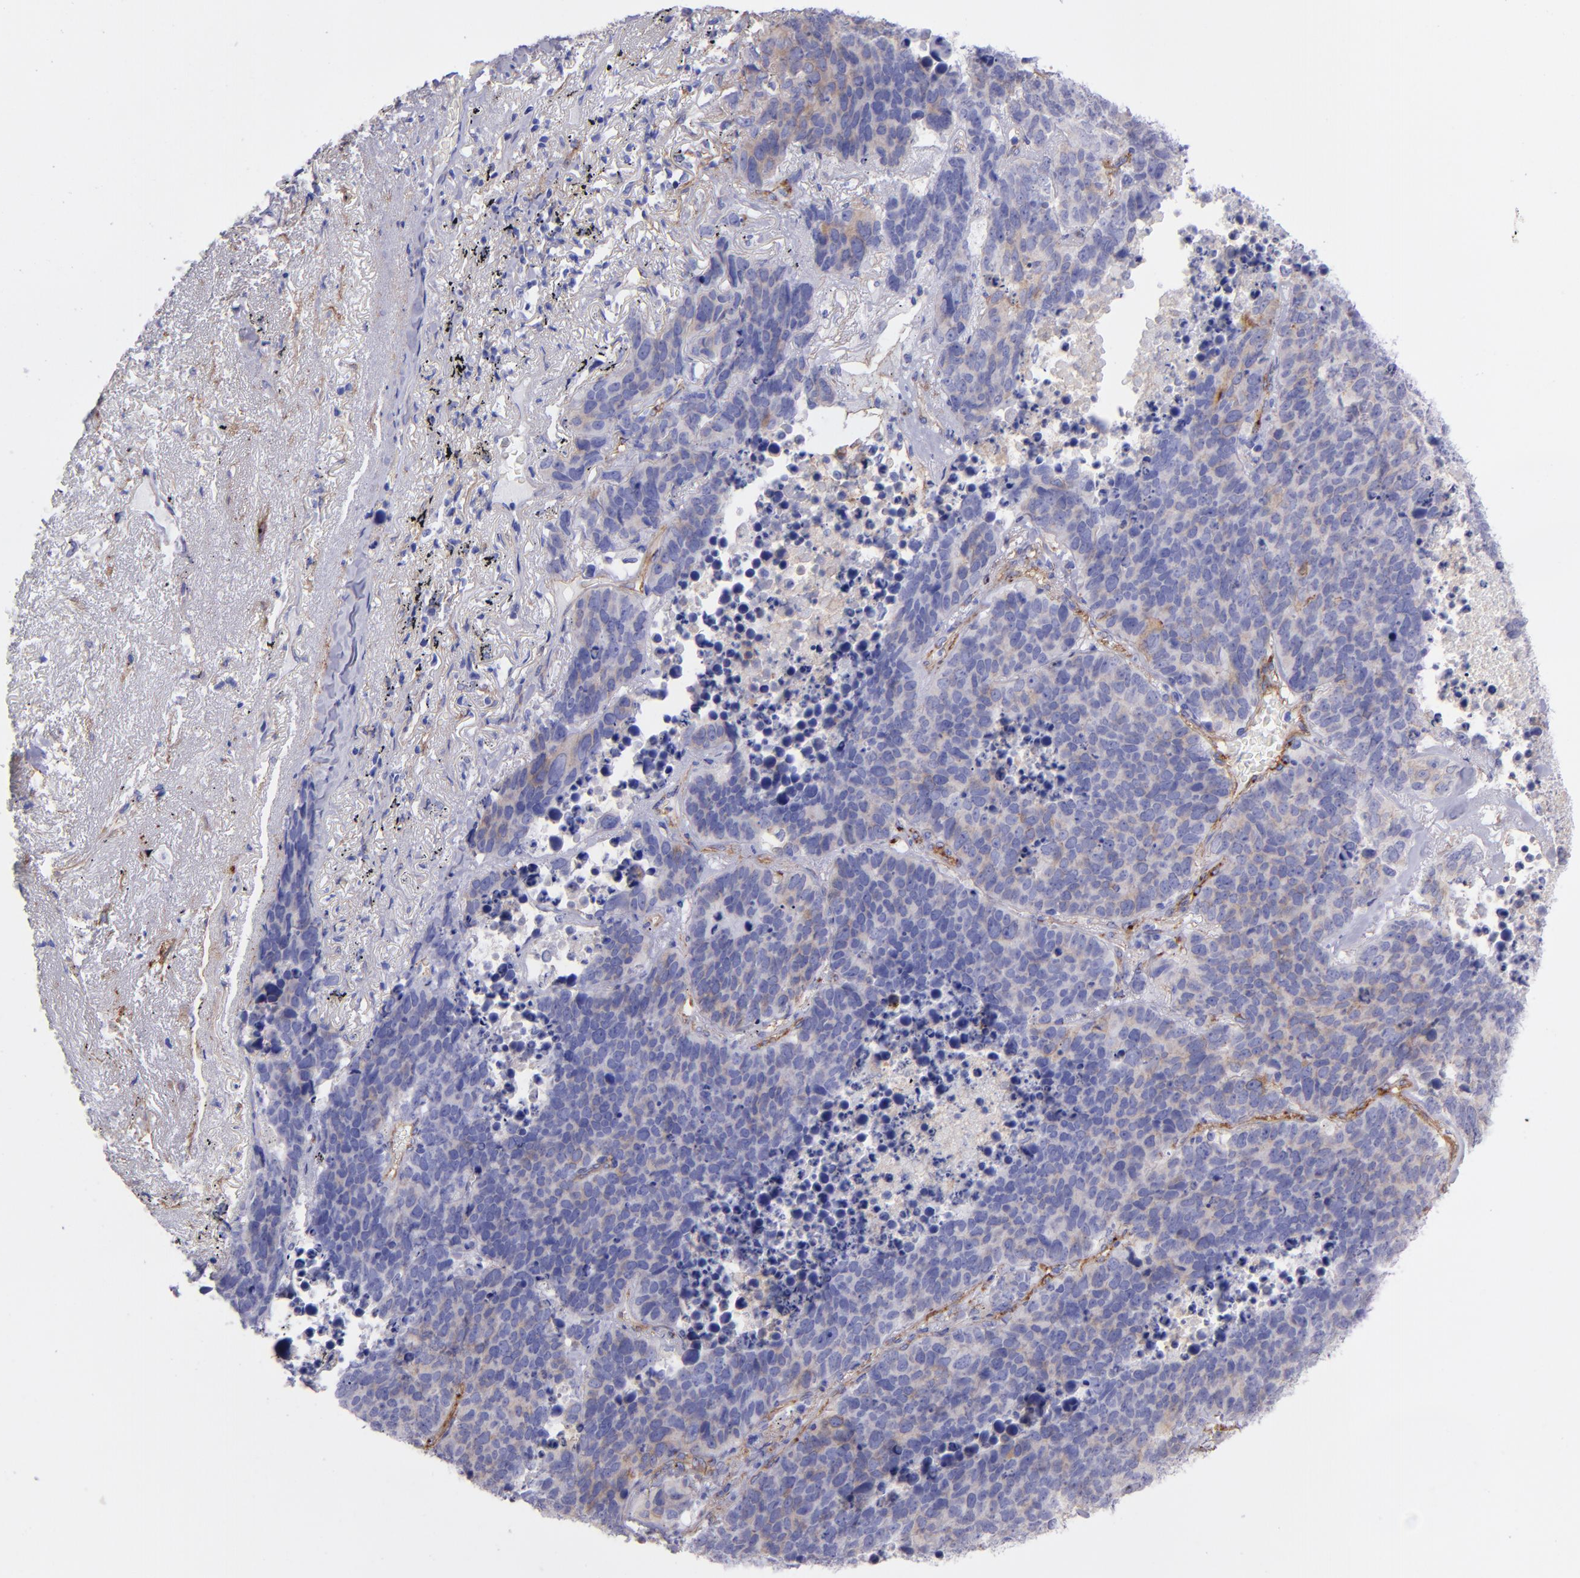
{"staining": {"intensity": "moderate", "quantity": "25%-75%", "location": "cytoplasmic/membranous"}, "tissue": "lung cancer", "cell_type": "Tumor cells", "image_type": "cancer", "snomed": [{"axis": "morphology", "description": "Carcinoid, malignant, NOS"}, {"axis": "topography", "description": "Lung"}], "caption": "Human lung cancer stained for a protein (brown) demonstrates moderate cytoplasmic/membranous positive positivity in about 25%-75% of tumor cells.", "gene": "ITGAV", "patient": {"sex": "male", "age": 60}}